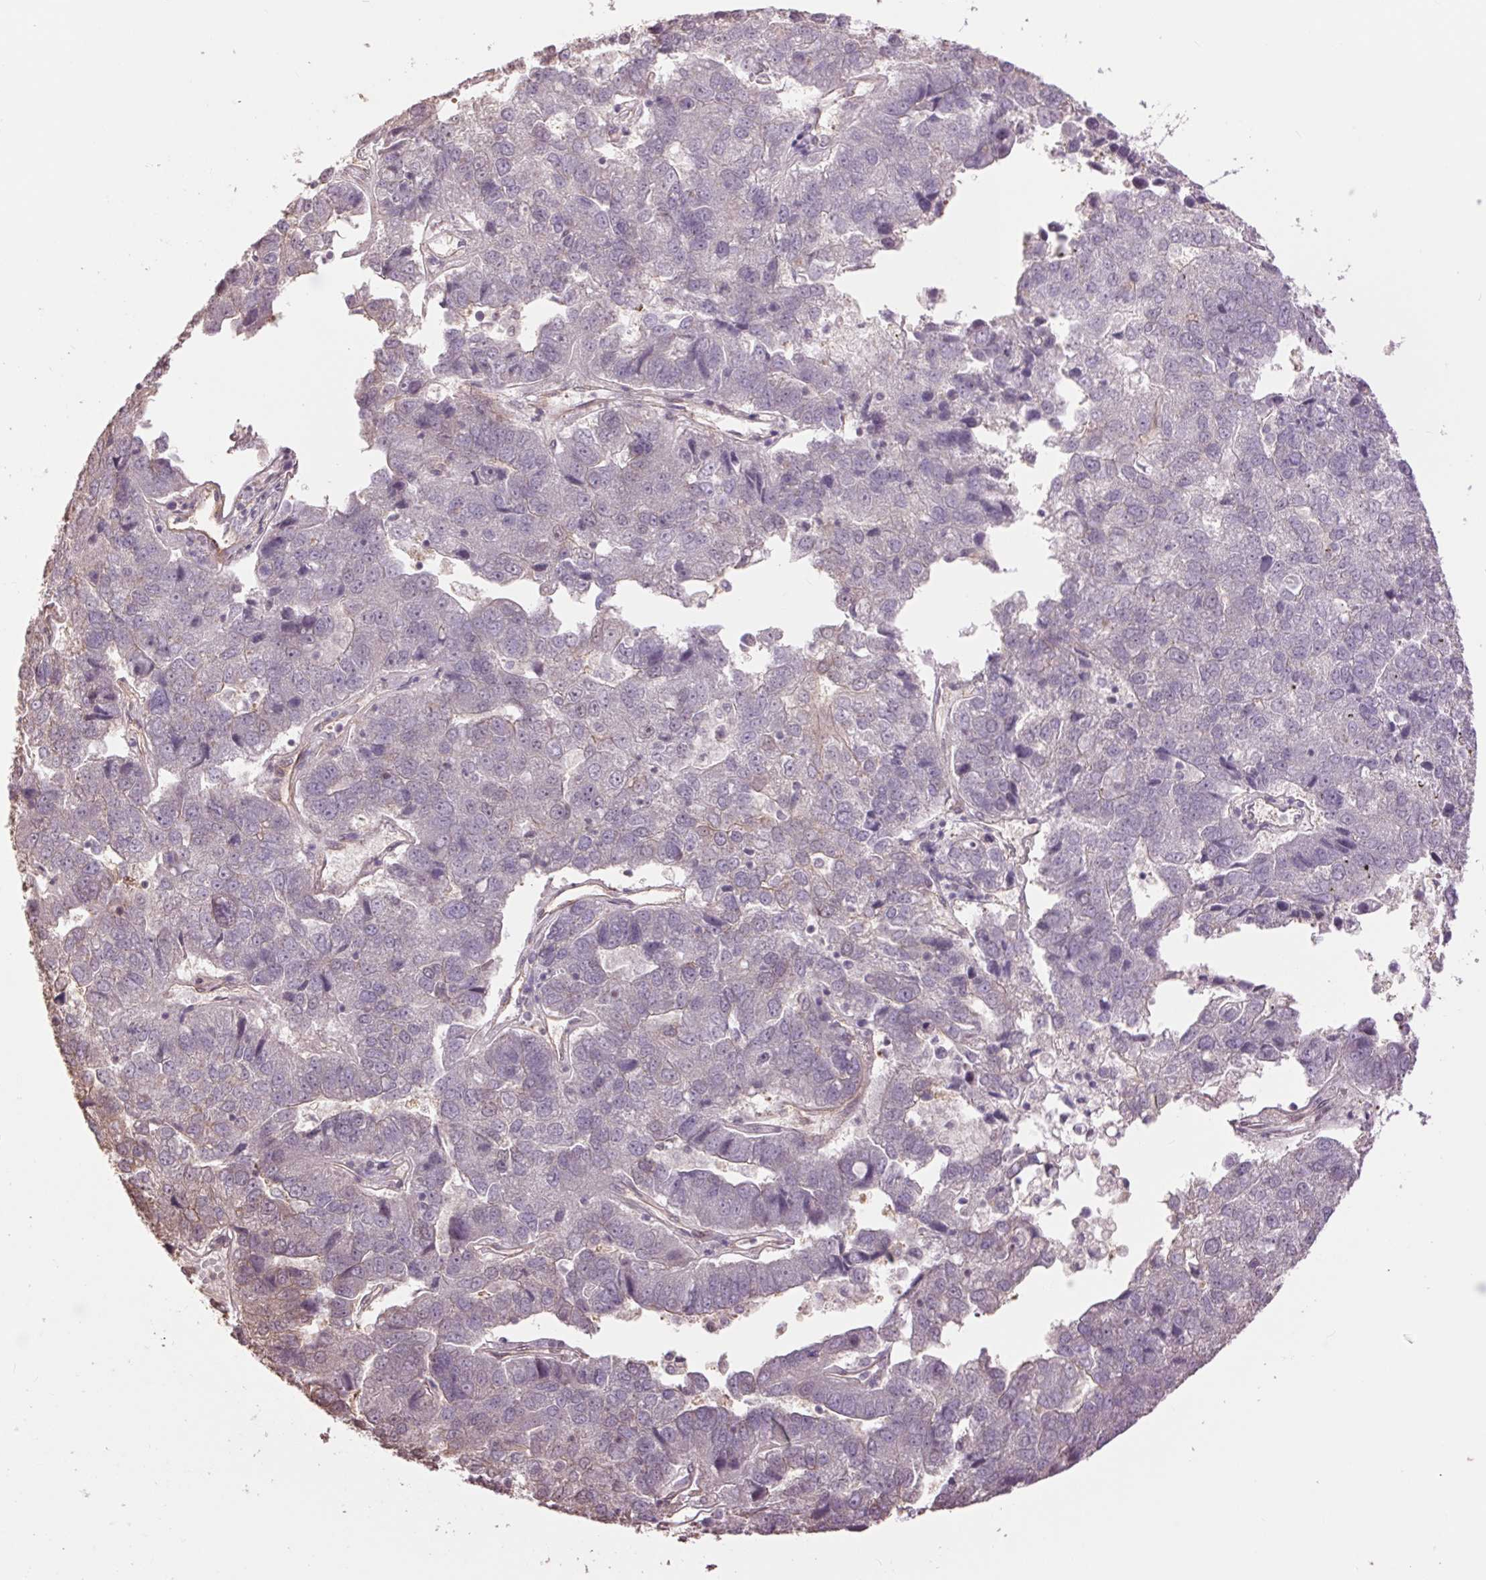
{"staining": {"intensity": "negative", "quantity": "none", "location": "none"}, "tissue": "pancreatic cancer", "cell_type": "Tumor cells", "image_type": "cancer", "snomed": [{"axis": "morphology", "description": "Adenocarcinoma, NOS"}, {"axis": "topography", "description": "Pancreas"}], "caption": "Protein analysis of pancreatic adenocarcinoma exhibits no significant positivity in tumor cells.", "gene": "PALM", "patient": {"sex": "female", "age": 61}}